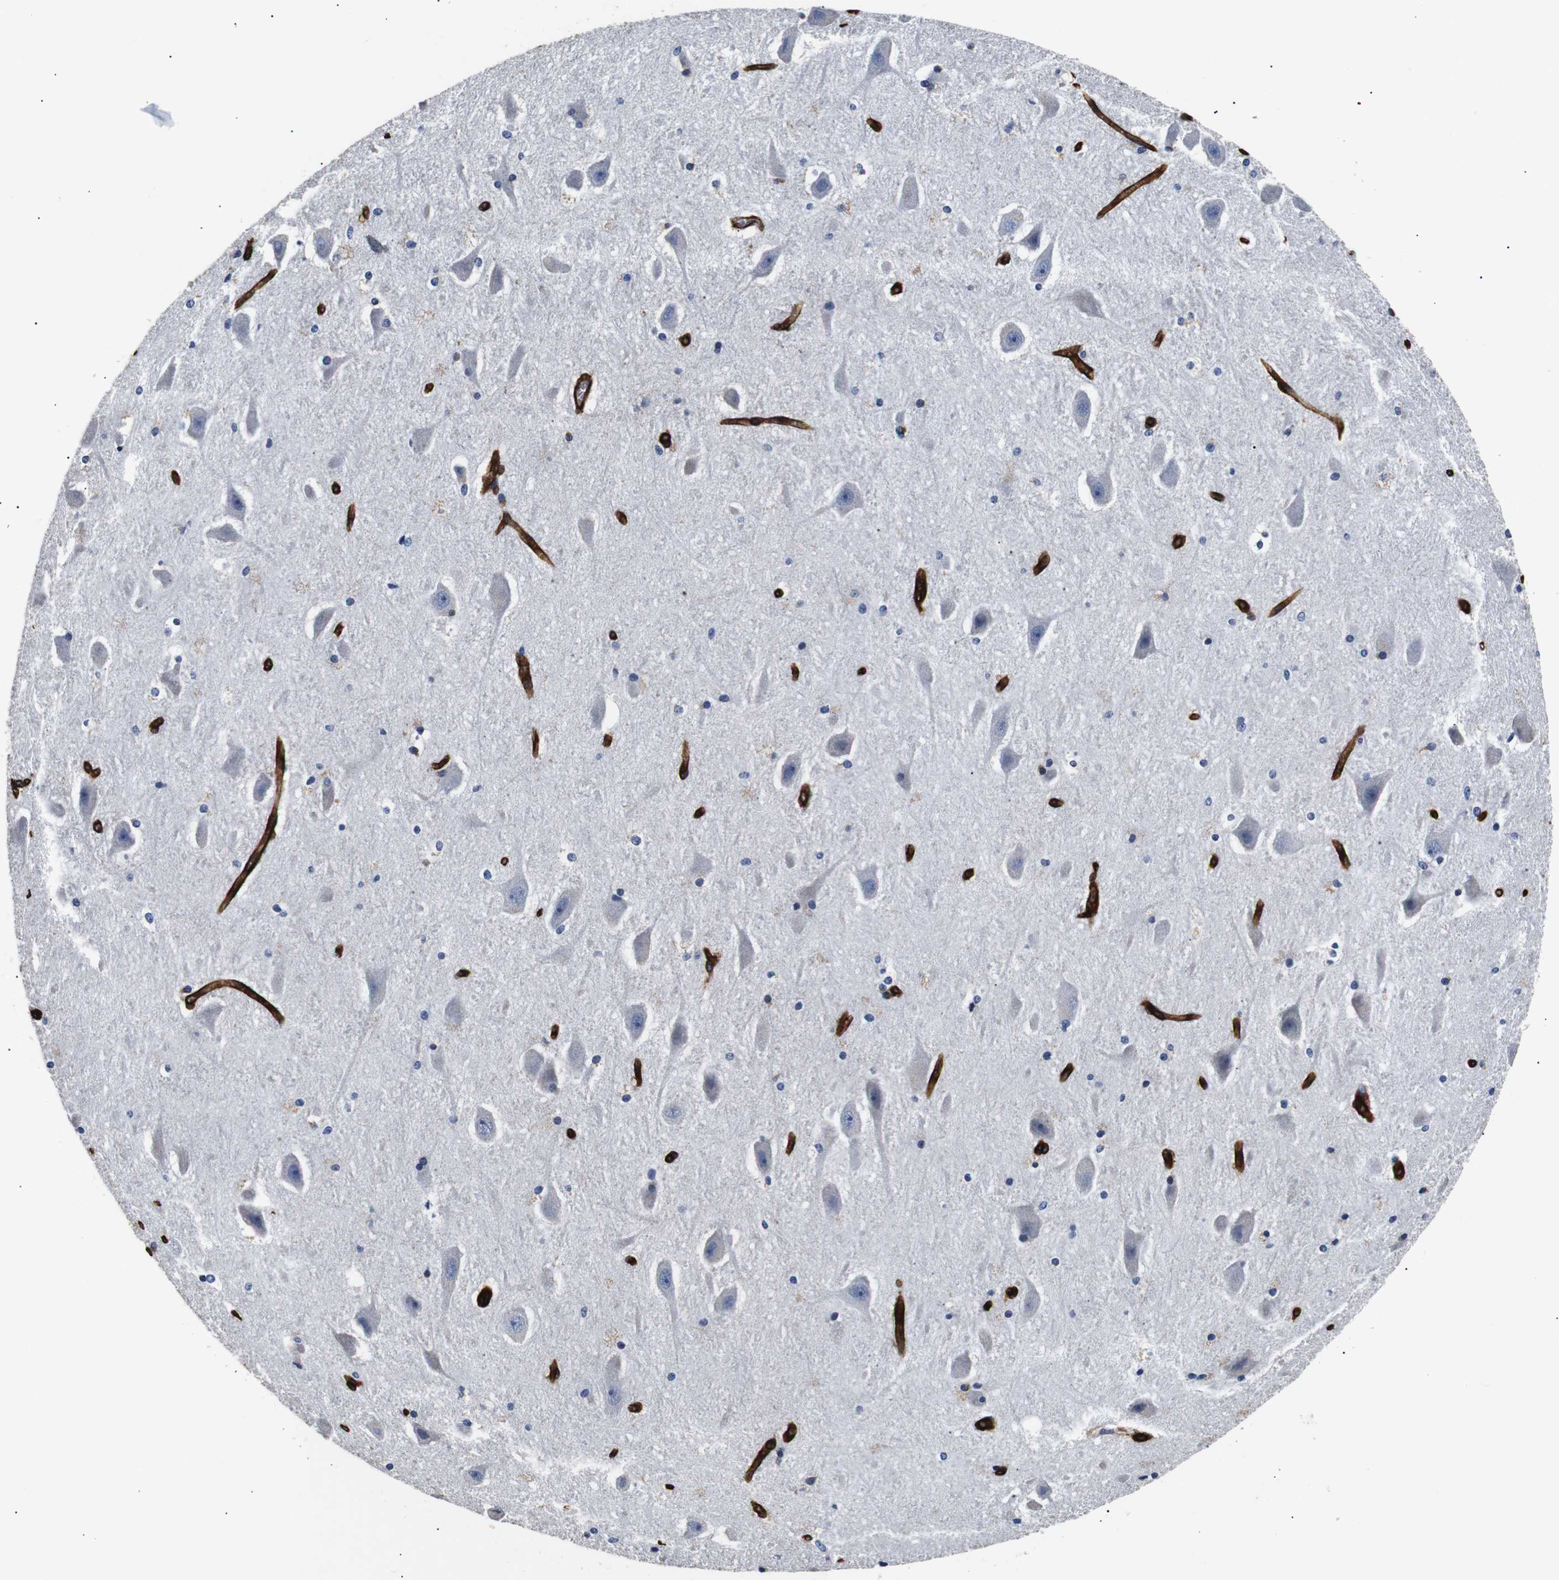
{"staining": {"intensity": "negative", "quantity": "none", "location": "none"}, "tissue": "hippocampus", "cell_type": "Glial cells", "image_type": "normal", "snomed": [{"axis": "morphology", "description": "Normal tissue, NOS"}, {"axis": "topography", "description": "Hippocampus"}], "caption": "An immunohistochemistry (IHC) histopathology image of benign hippocampus is shown. There is no staining in glial cells of hippocampus.", "gene": "CAV2", "patient": {"sex": "female", "age": 19}}